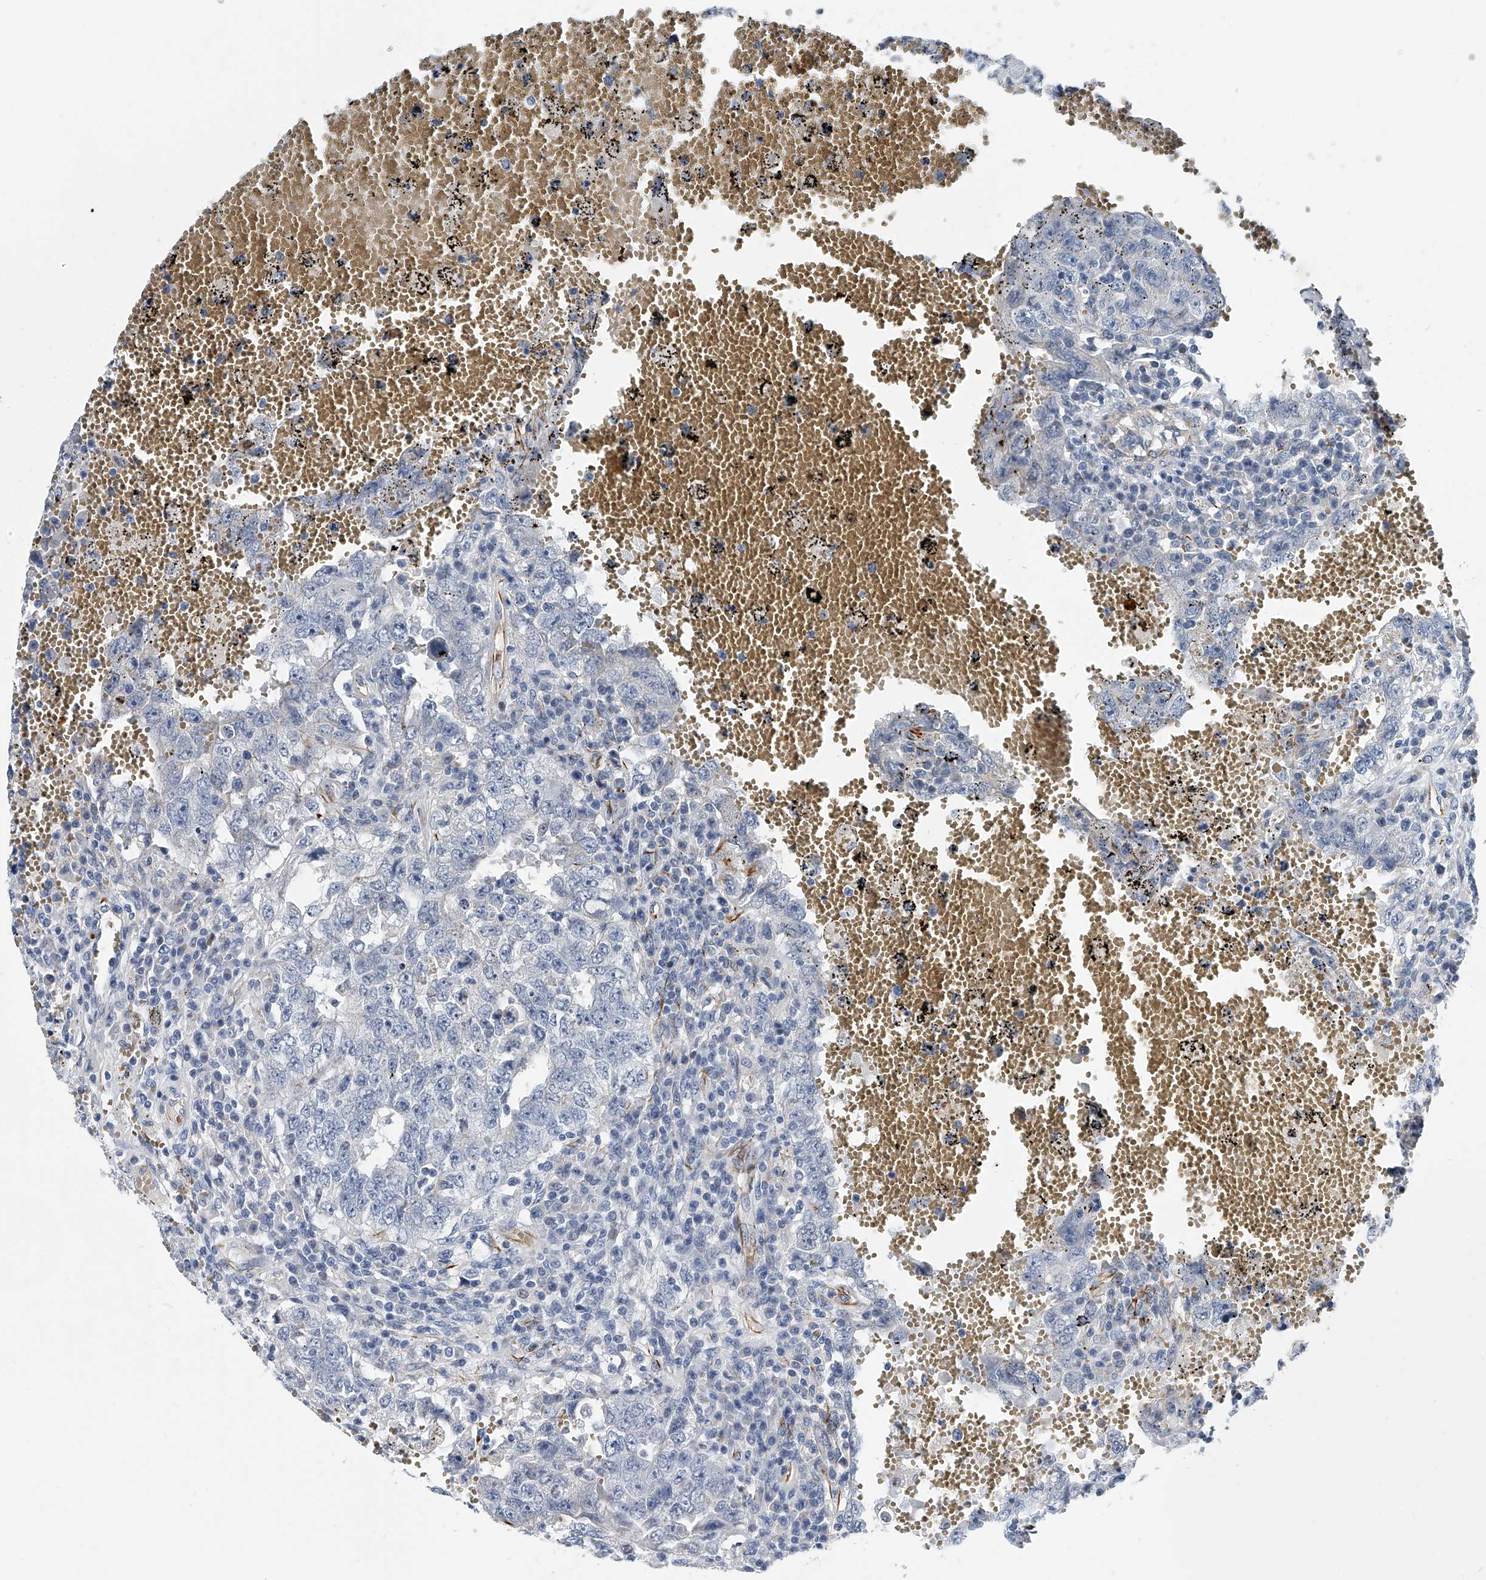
{"staining": {"intensity": "negative", "quantity": "none", "location": "none"}, "tissue": "testis cancer", "cell_type": "Tumor cells", "image_type": "cancer", "snomed": [{"axis": "morphology", "description": "Carcinoma, Embryonal, NOS"}, {"axis": "topography", "description": "Testis"}], "caption": "DAB (3,3'-diaminobenzidine) immunohistochemical staining of testis embryonal carcinoma shows no significant expression in tumor cells. (DAB immunohistochemistry with hematoxylin counter stain).", "gene": "KIRREL1", "patient": {"sex": "male", "age": 26}}